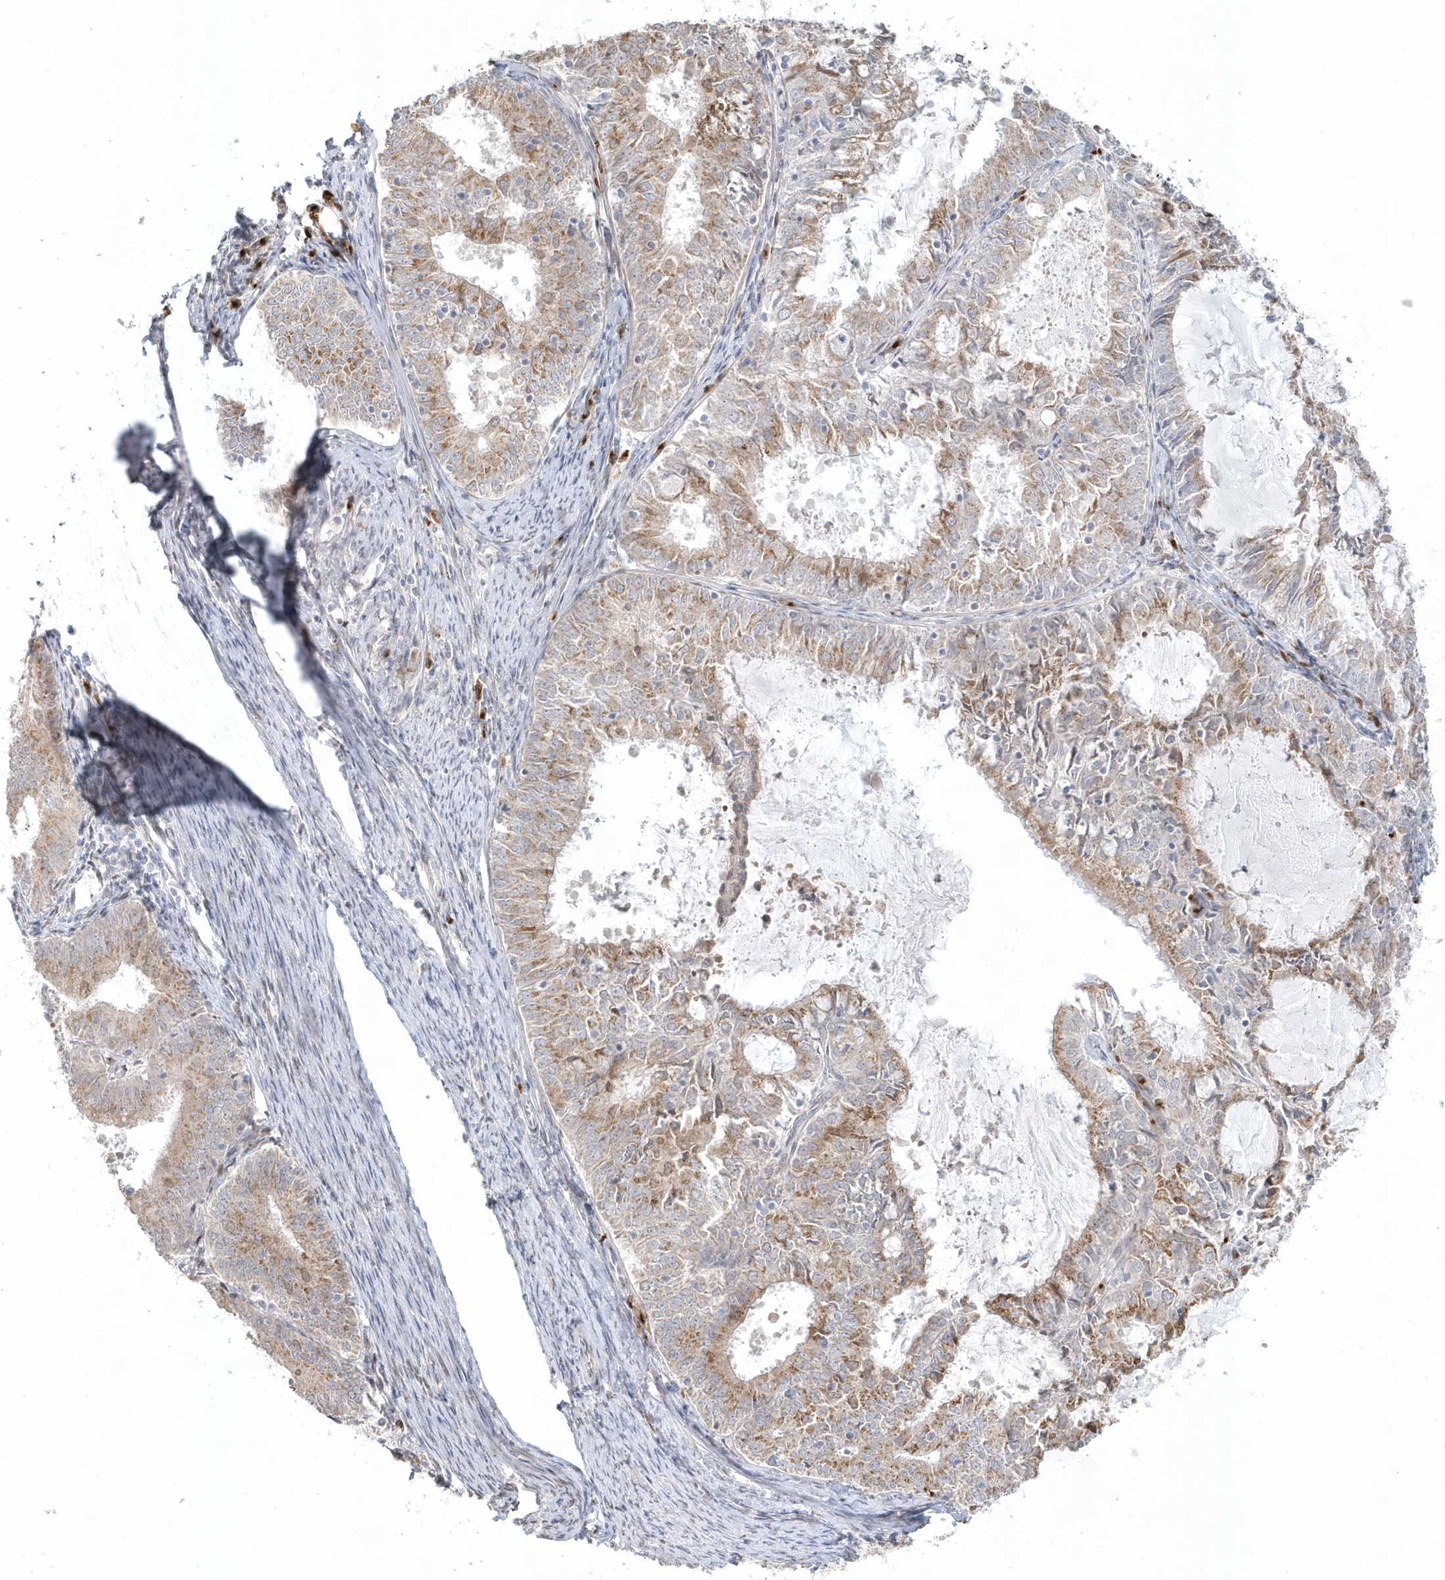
{"staining": {"intensity": "moderate", "quantity": ">75%", "location": "cytoplasmic/membranous"}, "tissue": "endometrial cancer", "cell_type": "Tumor cells", "image_type": "cancer", "snomed": [{"axis": "morphology", "description": "Adenocarcinoma, NOS"}, {"axis": "topography", "description": "Endometrium"}], "caption": "Human endometrial cancer (adenocarcinoma) stained with a brown dye demonstrates moderate cytoplasmic/membranous positive expression in approximately >75% of tumor cells.", "gene": "DHFR", "patient": {"sex": "female", "age": 57}}